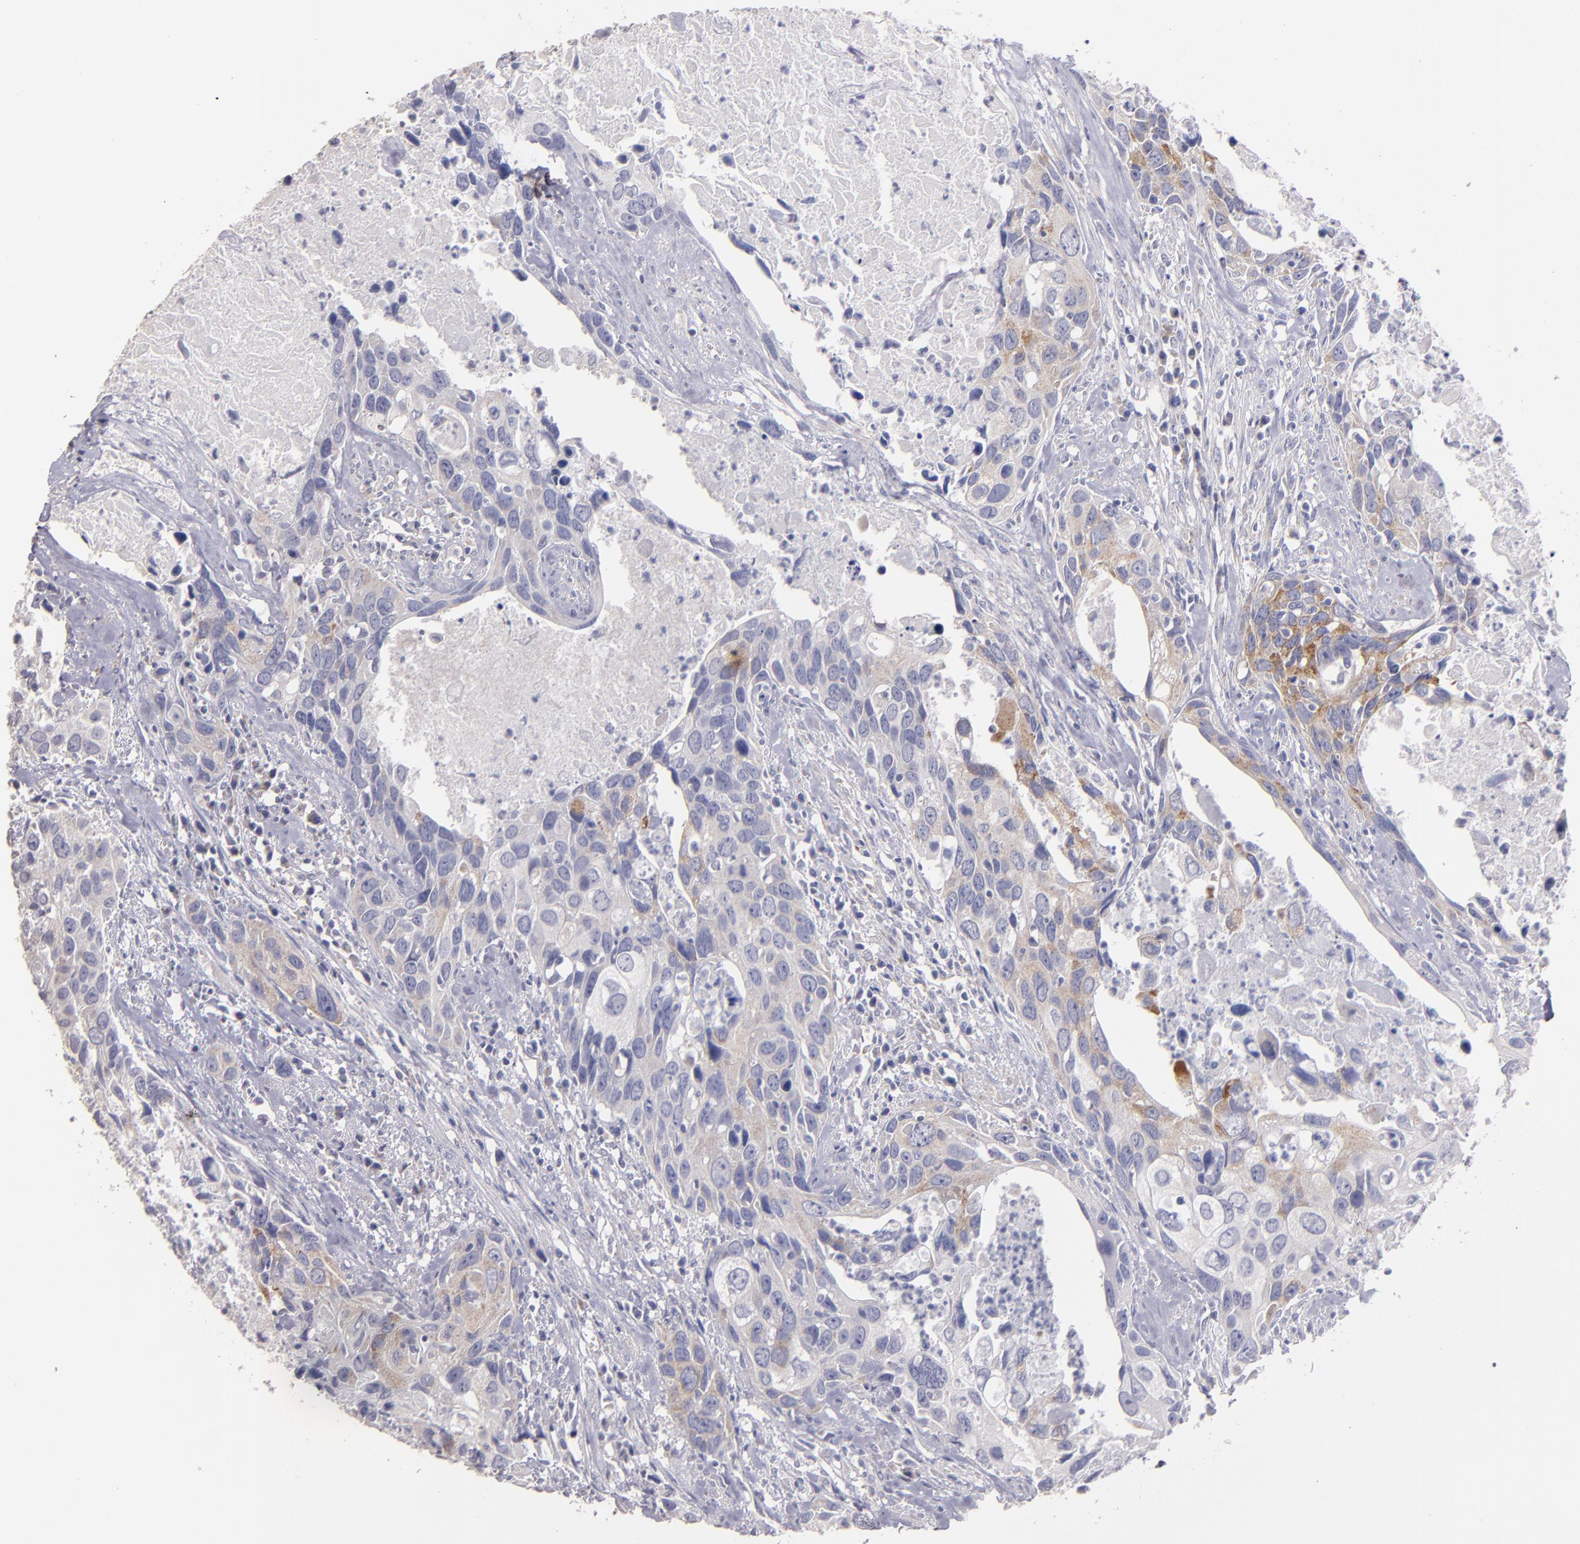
{"staining": {"intensity": "weak", "quantity": "25%-75%", "location": "cytoplasmic/membranous"}, "tissue": "urothelial cancer", "cell_type": "Tumor cells", "image_type": "cancer", "snomed": [{"axis": "morphology", "description": "Urothelial carcinoma, High grade"}, {"axis": "topography", "description": "Urinary bladder"}], "caption": "Immunohistochemical staining of human high-grade urothelial carcinoma demonstrates low levels of weak cytoplasmic/membranous protein positivity in about 25%-75% of tumor cells.", "gene": "CLTA", "patient": {"sex": "male", "age": 71}}